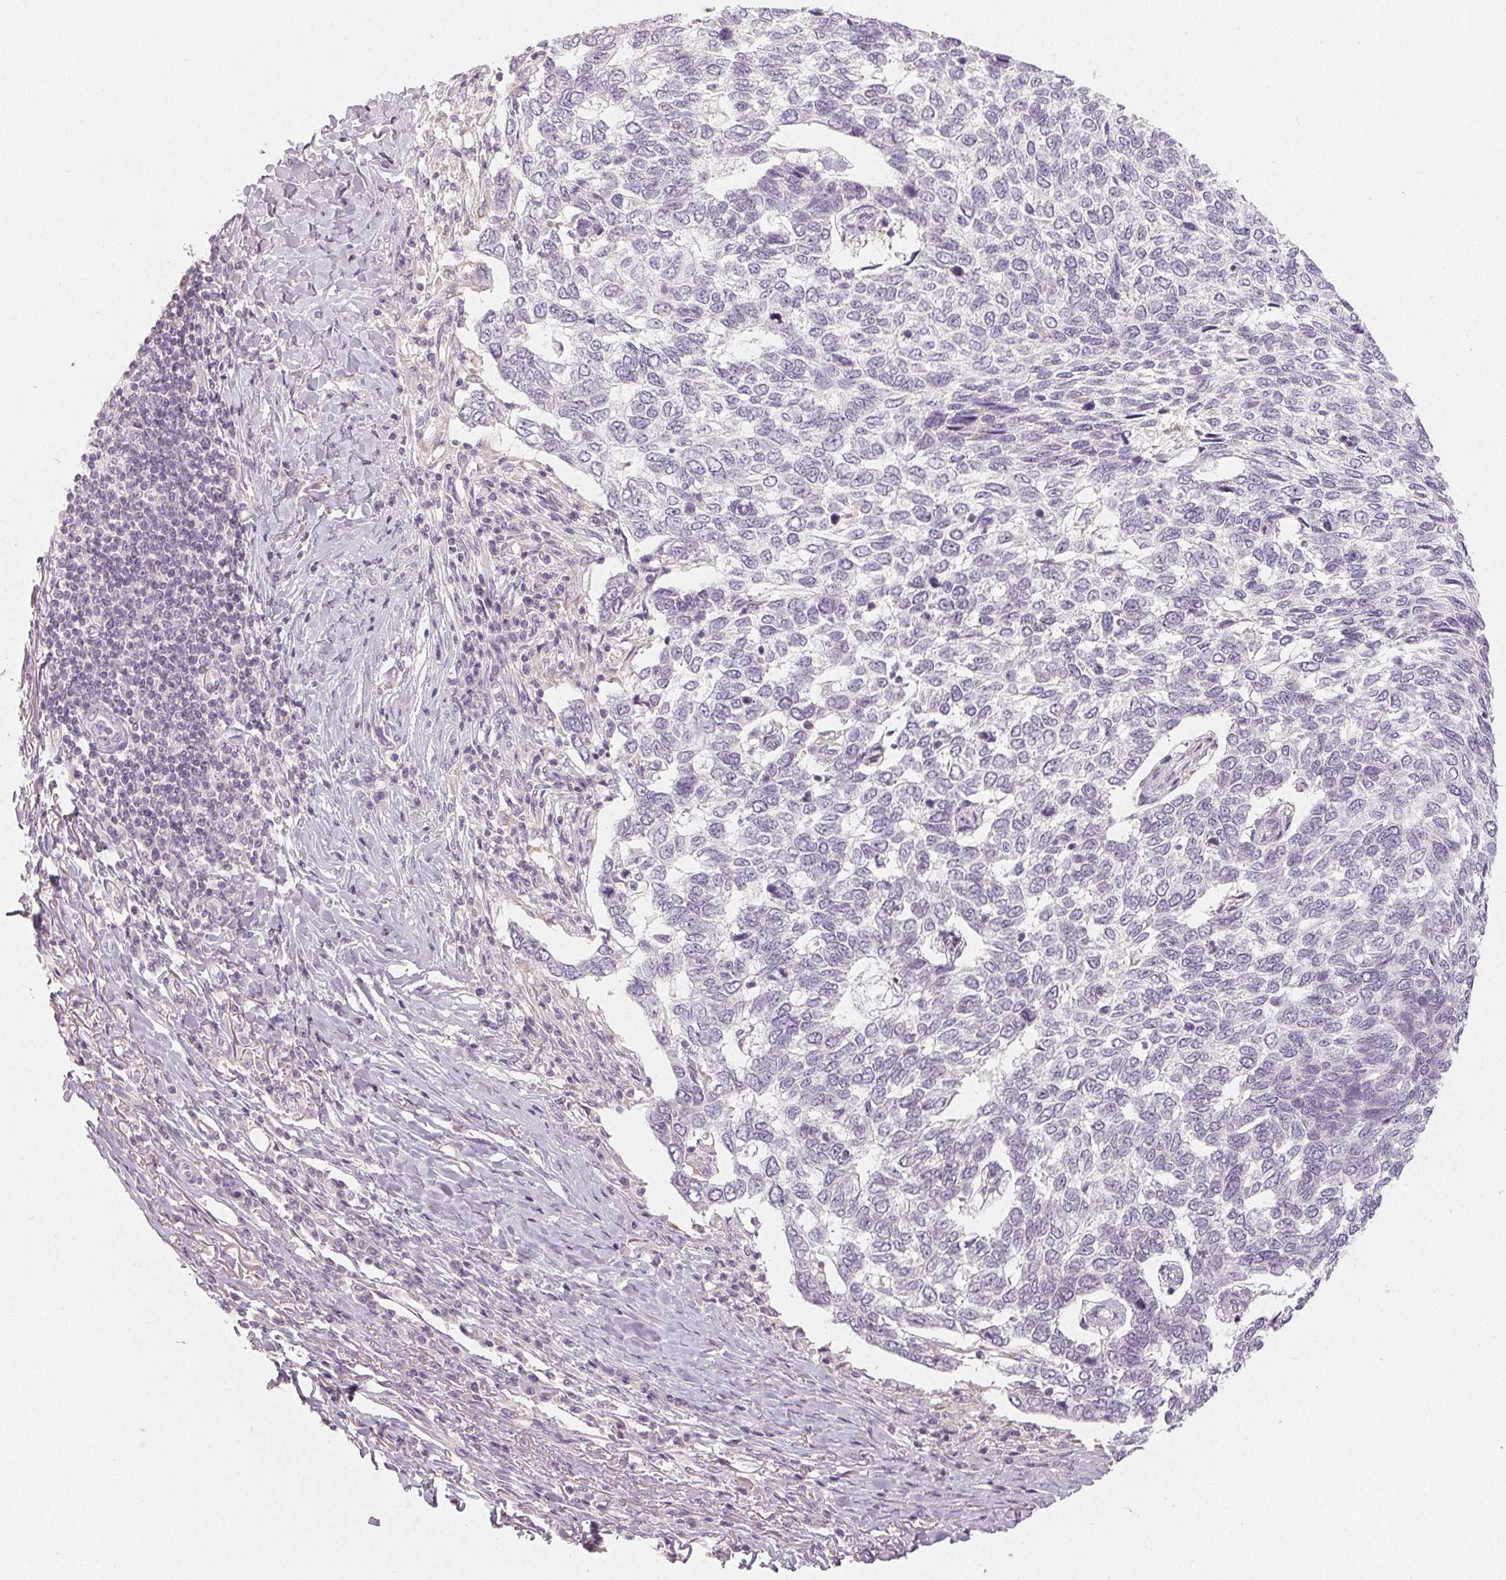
{"staining": {"intensity": "negative", "quantity": "none", "location": "none"}, "tissue": "skin cancer", "cell_type": "Tumor cells", "image_type": "cancer", "snomed": [{"axis": "morphology", "description": "Basal cell carcinoma"}, {"axis": "topography", "description": "Skin"}], "caption": "Immunohistochemical staining of human skin basal cell carcinoma reveals no significant positivity in tumor cells.", "gene": "LVRN", "patient": {"sex": "female", "age": 65}}